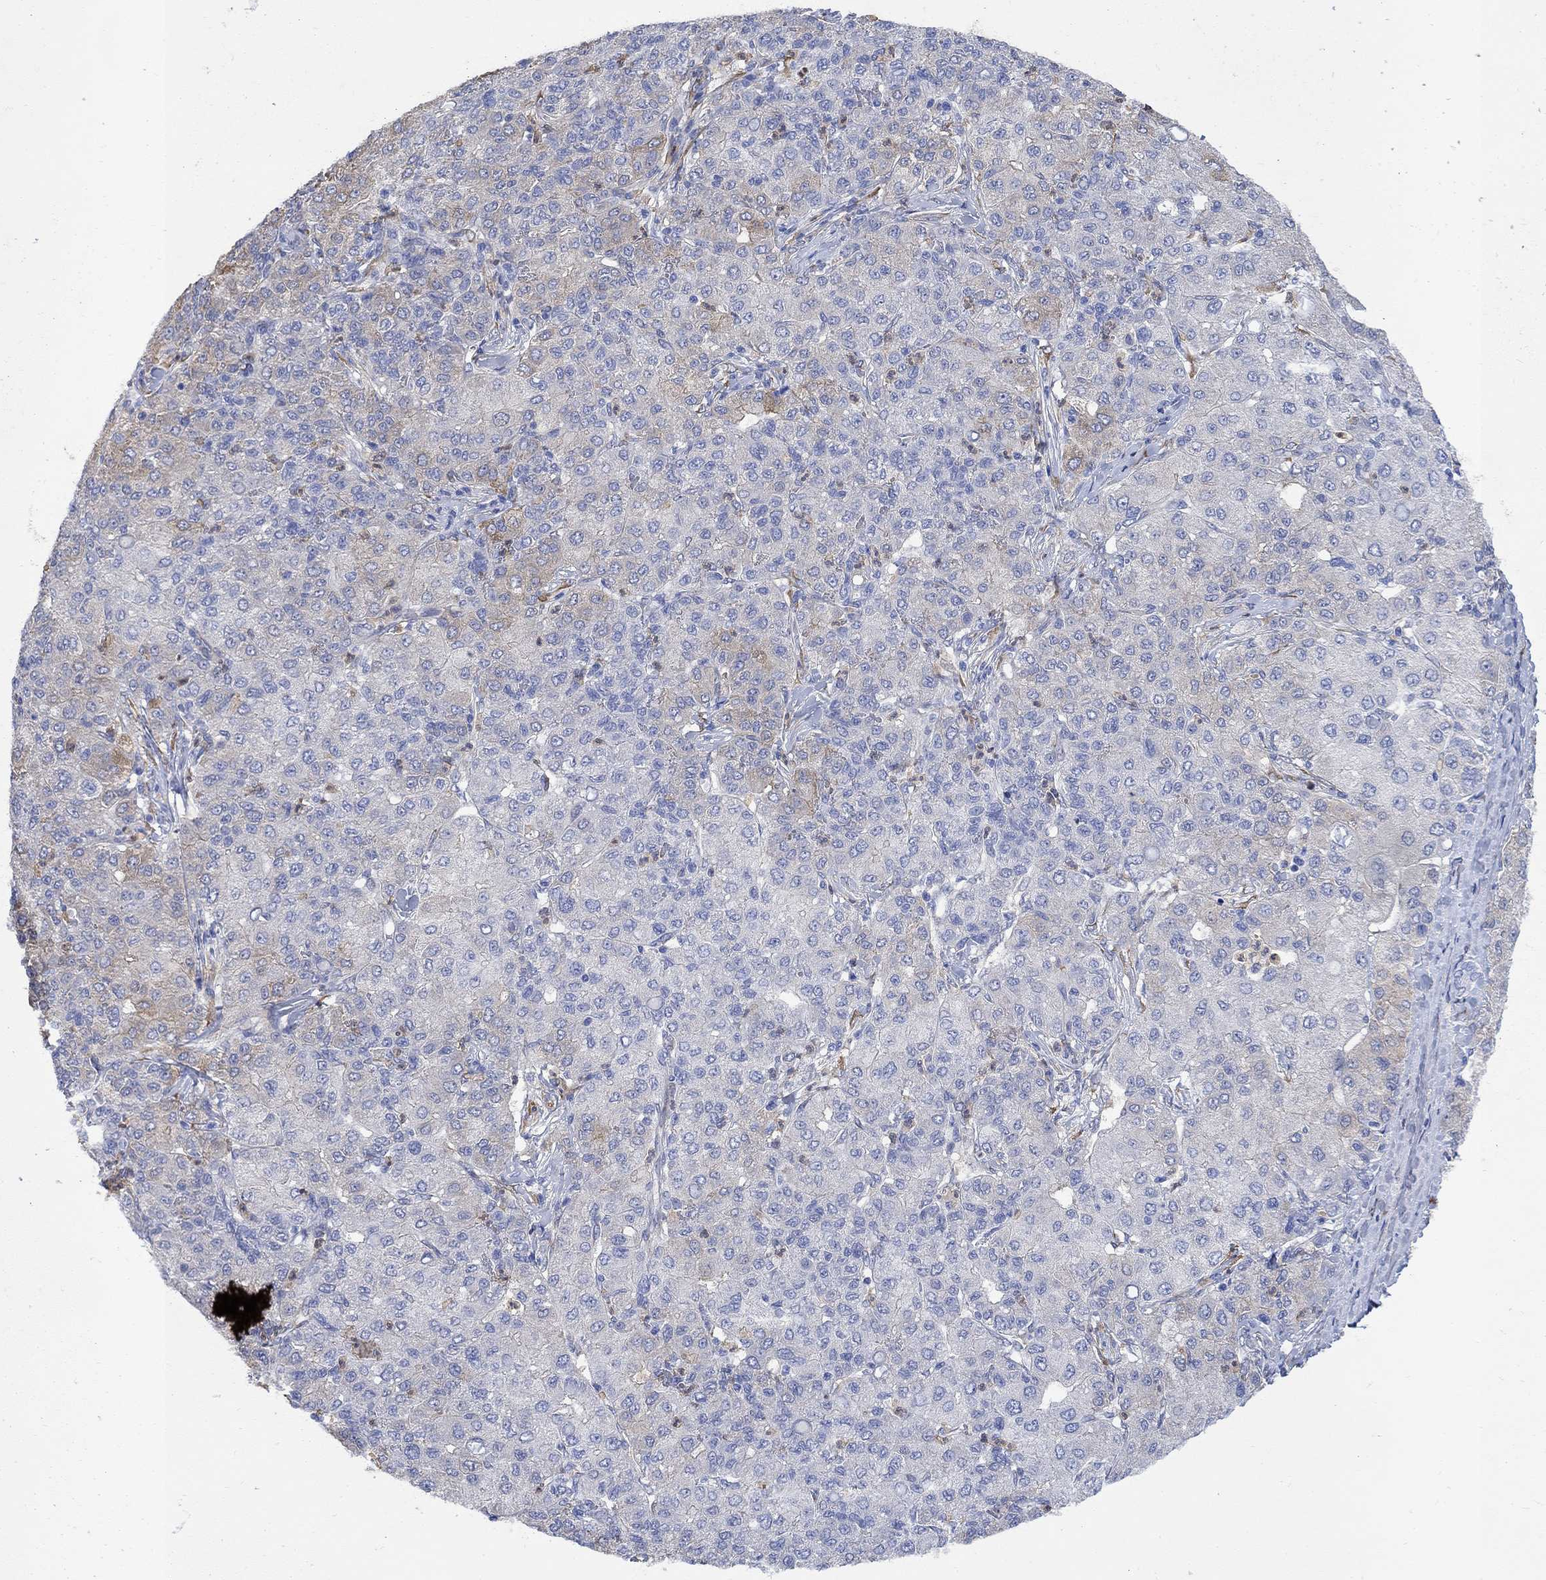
{"staining": {"intensity": "weak", "quantity": "25%-75%", "location": "cytoplasmic/membranous"}, "tissue": "liver cancer", "cell_type": "Tumor cells", "image_type": "cancer", "snomed": [{"axis": "morphology", "description": "Carcinoma, Hepatocellular, NOS"}, {"axis": "topography", "description": "Liver"}], "caption": "About 25%-75% of tumor cells in liver cancer (hepatocellular carcinoma) display weak cytoplasmic/membranous protein staining as visualized by brown immunohistochemical staining.", "gene": "TGM2", "patient": {"sex": "male", "age": 65}}